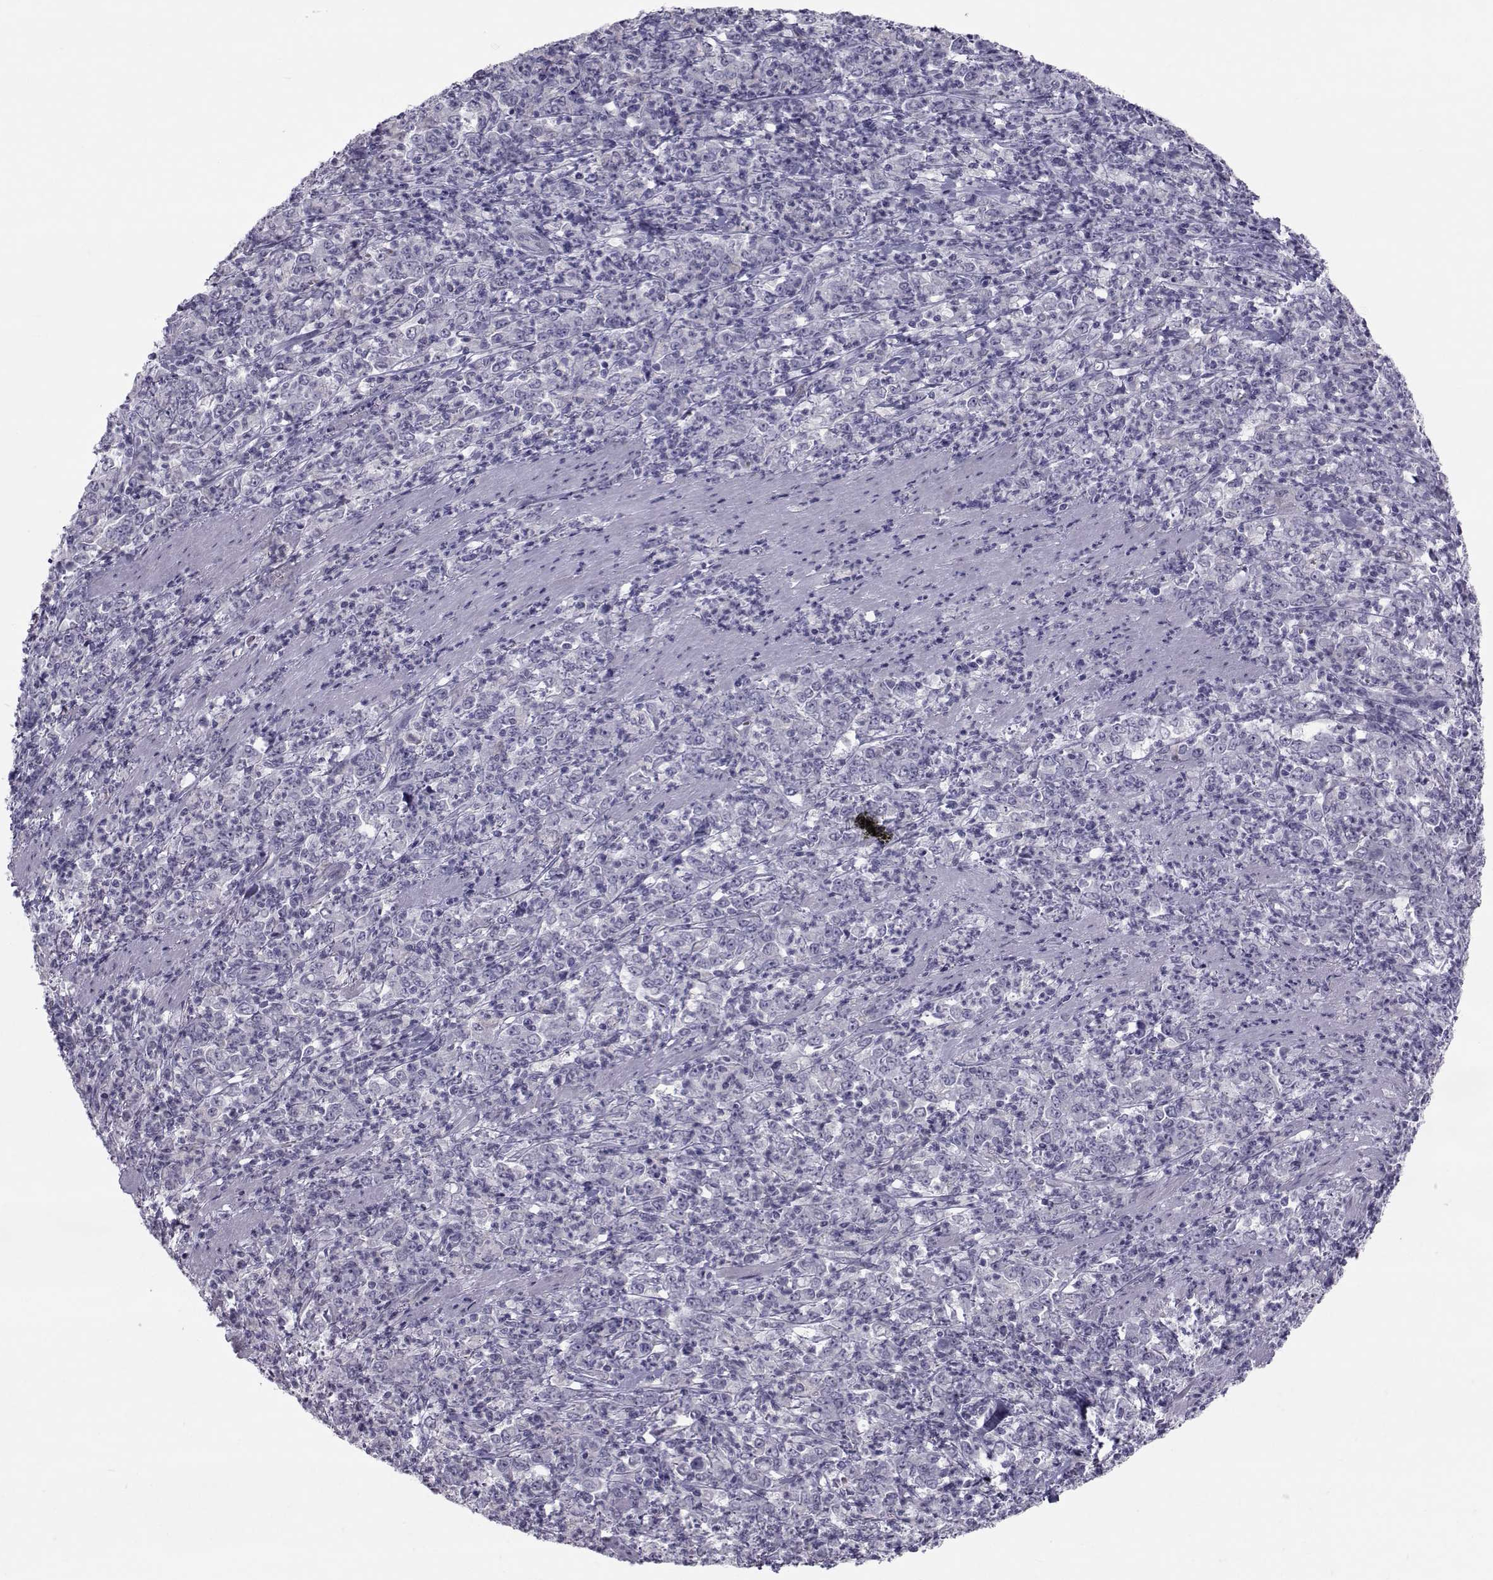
{"staining": {"intensity": "negative", "quantity": "none", "location": "none"}, "tissue": "stomach cancer", "cell_type": "Tumor cells", "image_type": "cancer", "snomed": [{"axis": "morphology", "description": "Adenocarcinoma, NOS"}, {"axis": "topography", "description": "Stomach, lower"}], "caption": "This is an immunohistochemistry (IHC) image of adenocarcinoma (stomach). There is no positivity in tumor cells.", "gene": "GARIN3", "patient": {"sex": "female", "age": 71}}